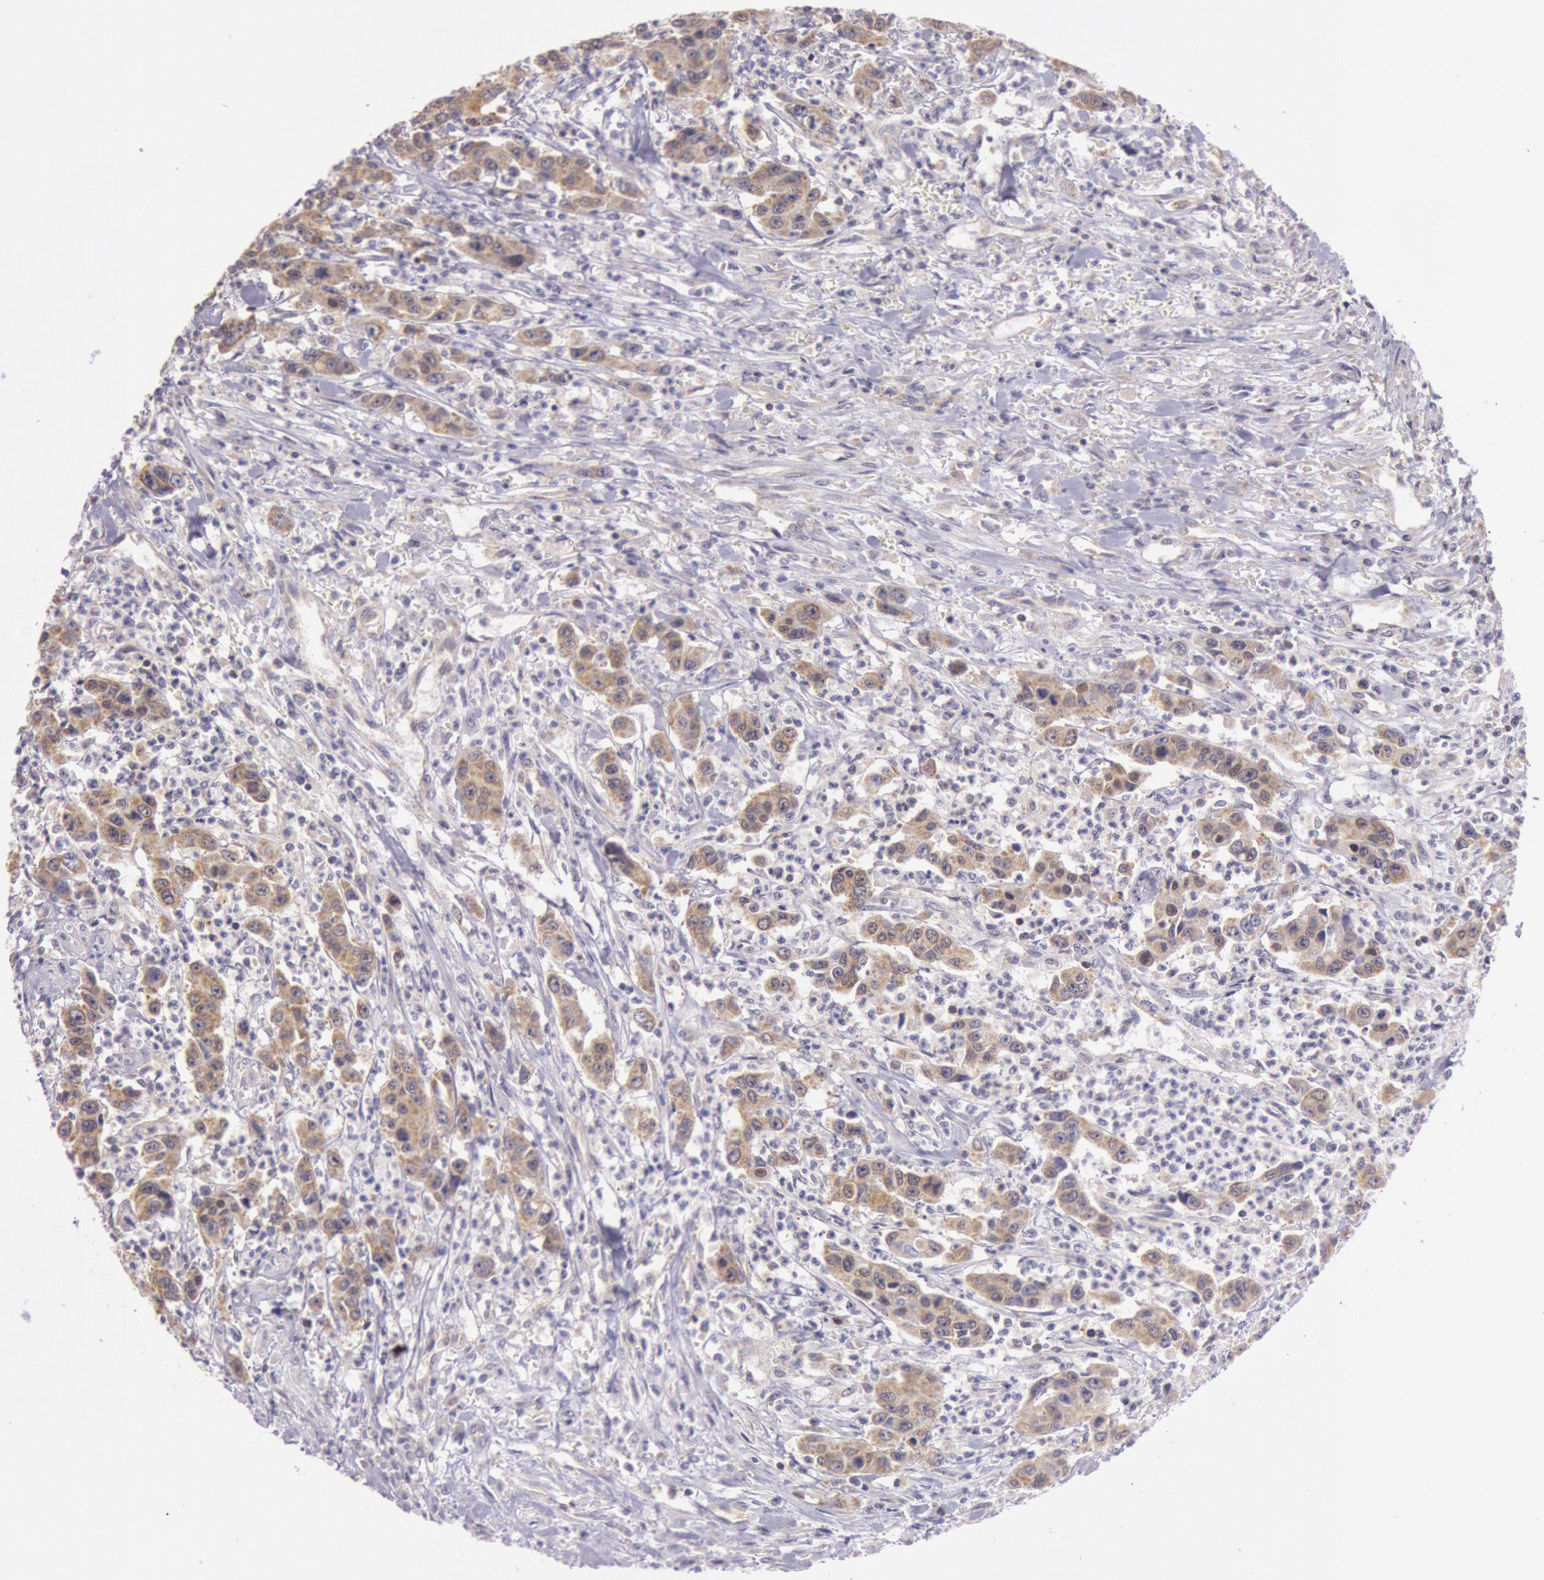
{"staining": {"intensity": "moderate", "quantity": ">75%", "location": "cytoplasmic/membranous"}, "tissue": "urothelial cancer", "cell_type": "Tumor cells", "image_type": "cancer", "snomed": [{"axis": "morphology", "description": "Urothelial carcinoma, High grade"}, {"axis": "topography", "description": "Urinary bladder"}], "caption": "Tumor cells exhibit moderate cytoplasmic/membranous staining in about >75% of cells in urothelial cancer.", "gene": "CDK16", "patient": {"sex": "male", "age": 86}}